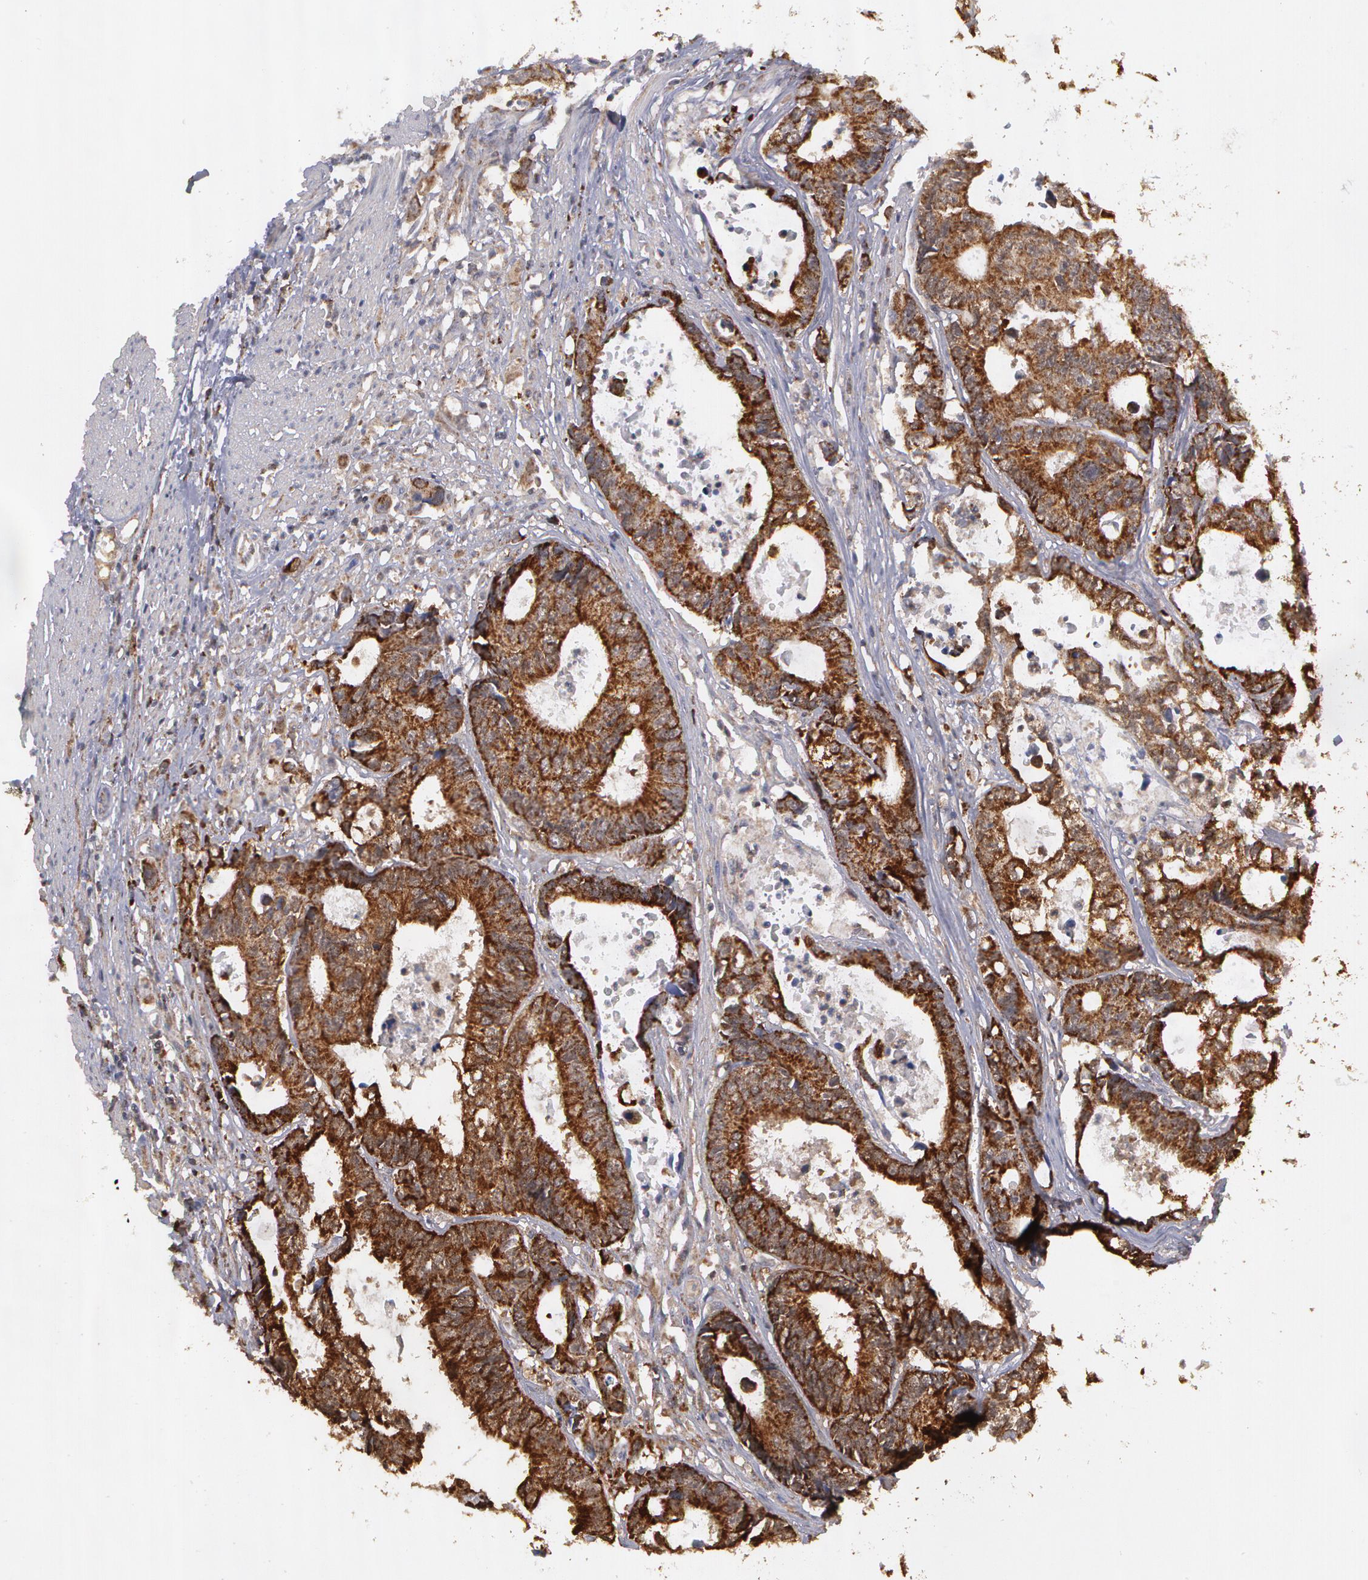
{"staining": {"intensity": "strong", "quantity": ">75%", "location": "cytoplasmic/membranous"}, "tissue": "colorectal cancer", "cell_type": "Tumor cells", "image_type": "cancer", "snomed": [{"axis": "morphology", "description": "Adenocarcinoma, NOS"}, {"axis": "topography", "description": "Rectum"}], "caption": "DAB (3,3'-diaminobenzidine) immunohistochemical staining of human colorectal cancer displays strong cytoplasmic/membranous protein staining in about >75% of tumor cells. Nuclei are stained in blue.", "gene": "MPST", "patient": {"sex": "female", "age": 98}}